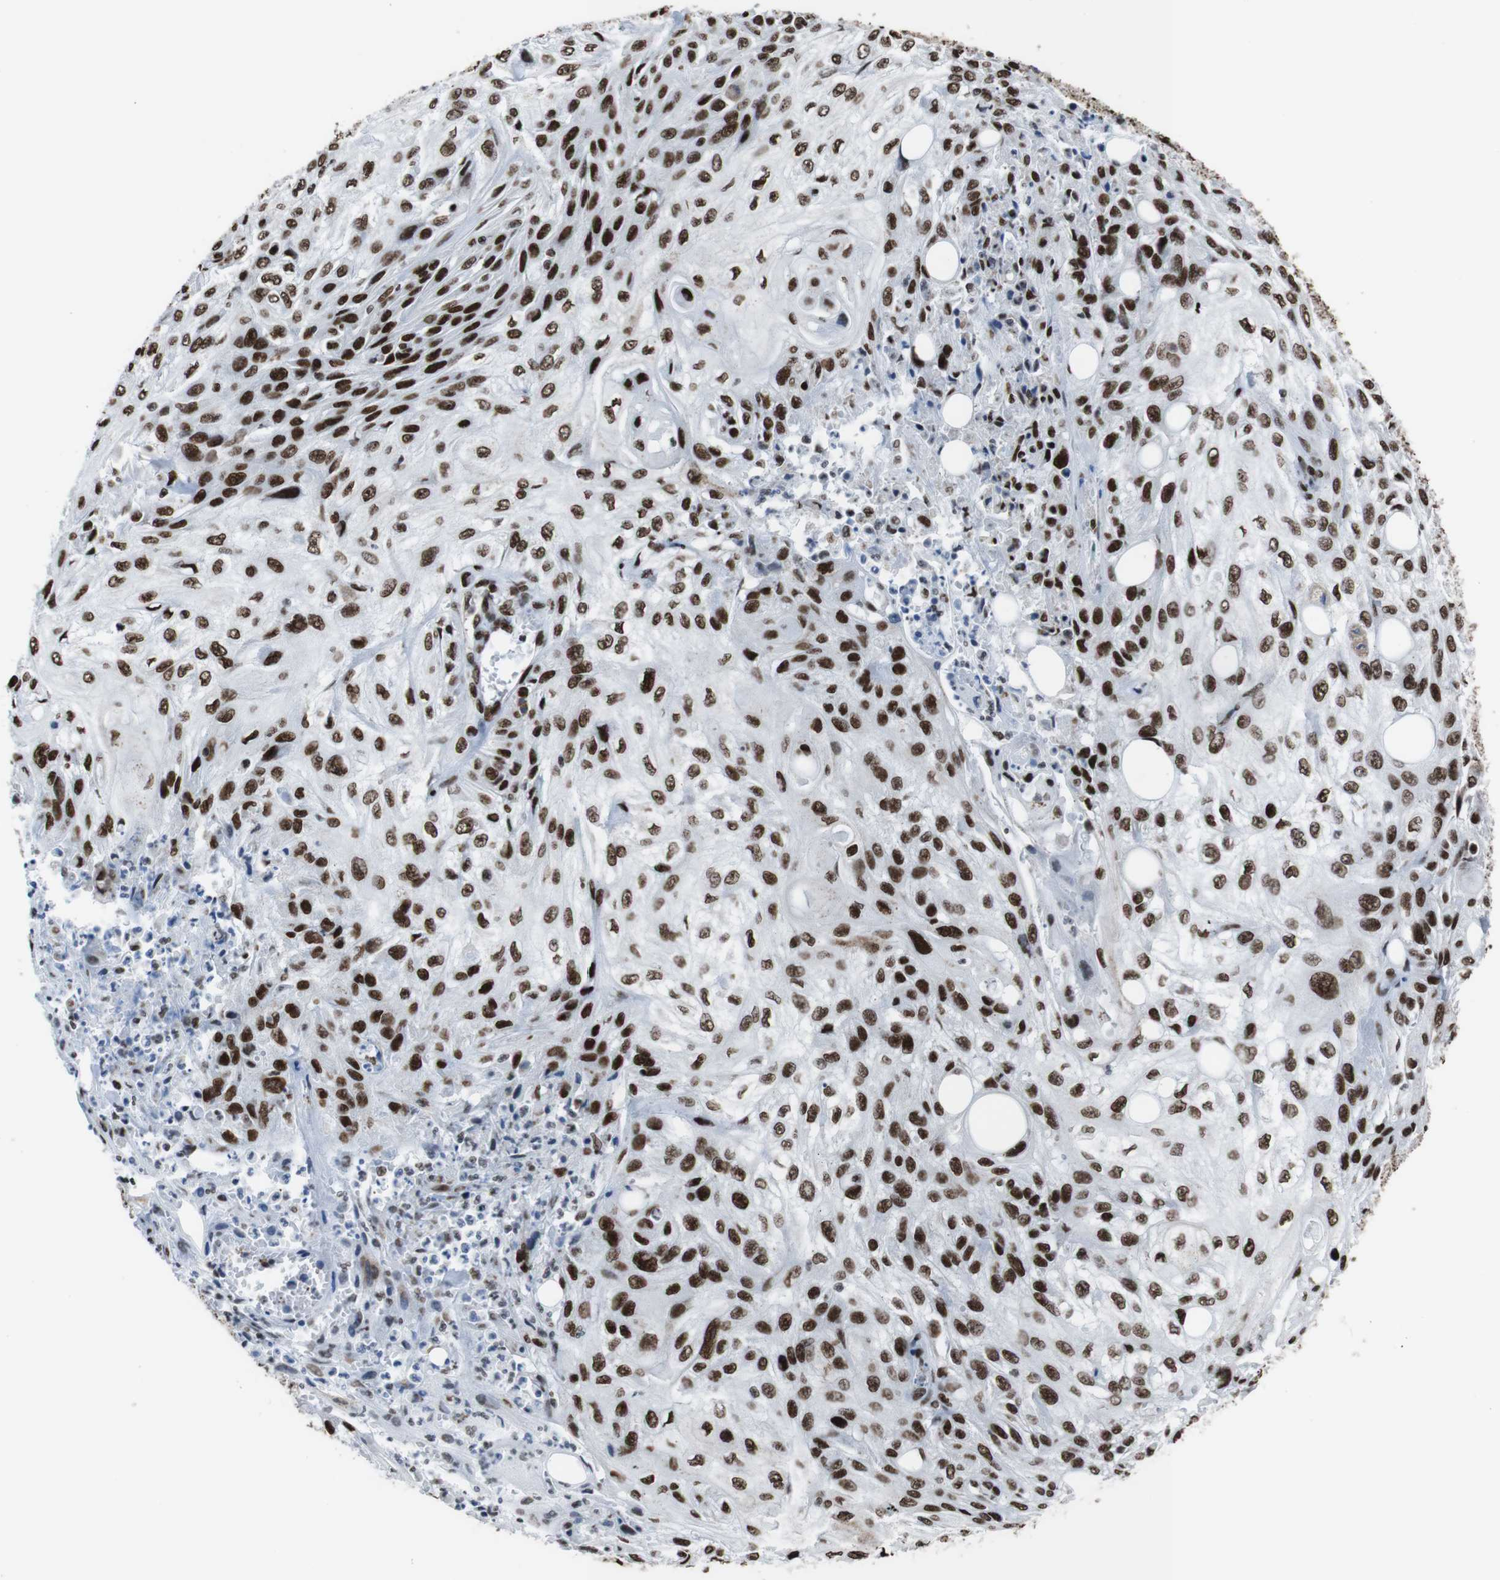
{"staining": {"intensity": "strong", "quantity": ">75%", "location": "nuclear"}, "tissue": "skin cancer", "cell_type": "Tumor cells", "image_type": "cancer", "snomed": [{"axis": "morphology", "description": "Squamous cell carcinoma, NOS"}, {"axis": "topography", "description": "Skin"}], "caption": "A histopathology image of squamous cell carcinoma (skin) stained for a protein shows strong nuclear brown staining in tumor cells.", "gene": "ROMO1", "patient": {"sex": "male", "age": 75}}